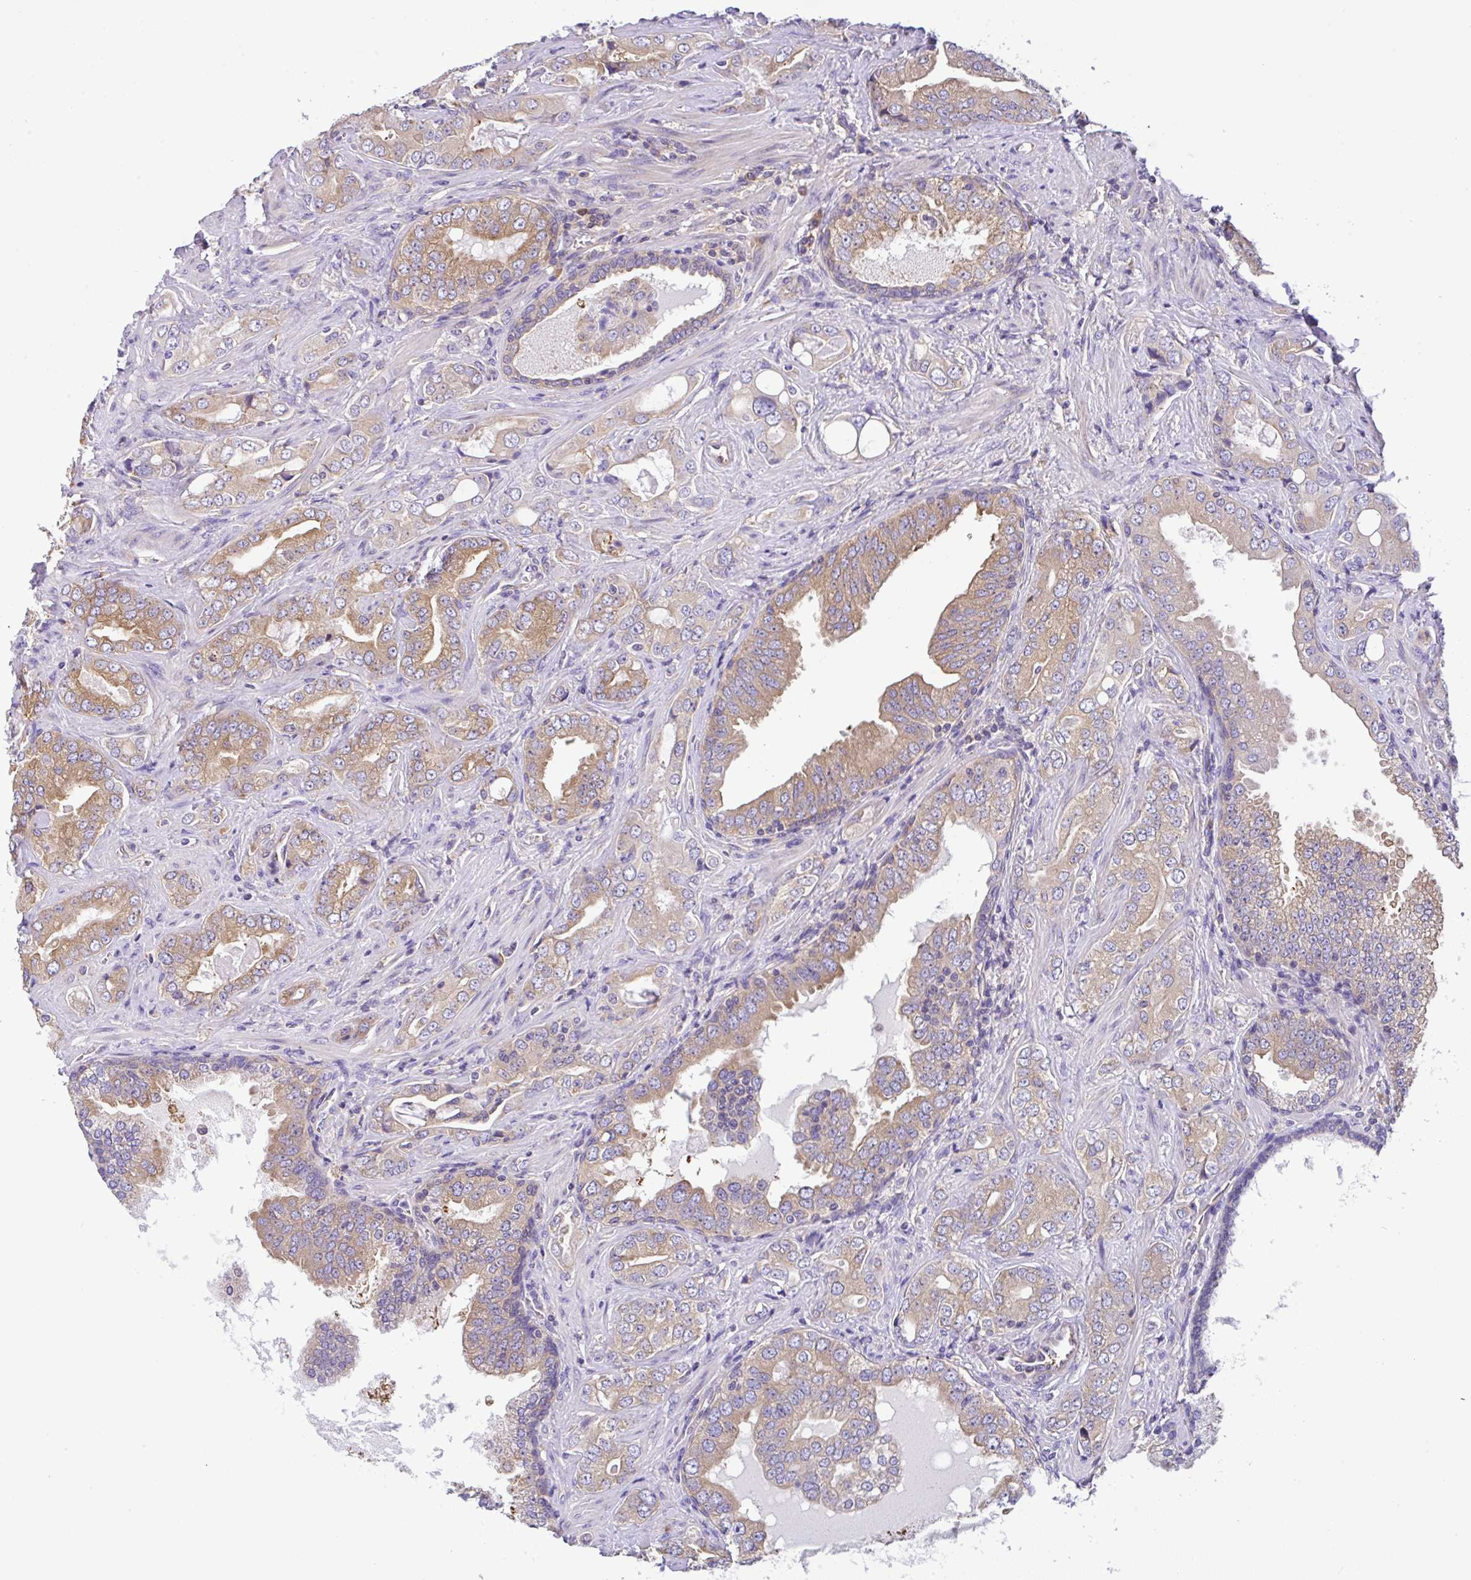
{"staining": {"intensity": "moderate", "quantity": ">75%", "location": "cytoplasmic/membranous"}, "tissue": "prostate cancer", "cell_type": "Tumor cells", "image_type": "cancer", "snomed": [{"axis": "morphology", "description": "Adenocarcinoma, High grade"}, {"axis": "topography", "description": "Prostate"}], "caption": "Moderate cytoplasmic/membranous expression for a protein is appreciated in approximately >75% of tumor cells of adenocarcinoma (high-grade) (prostate) using IHC.", "gene": "GFPT2", "patient": {"sex": "male", "age": 67}}